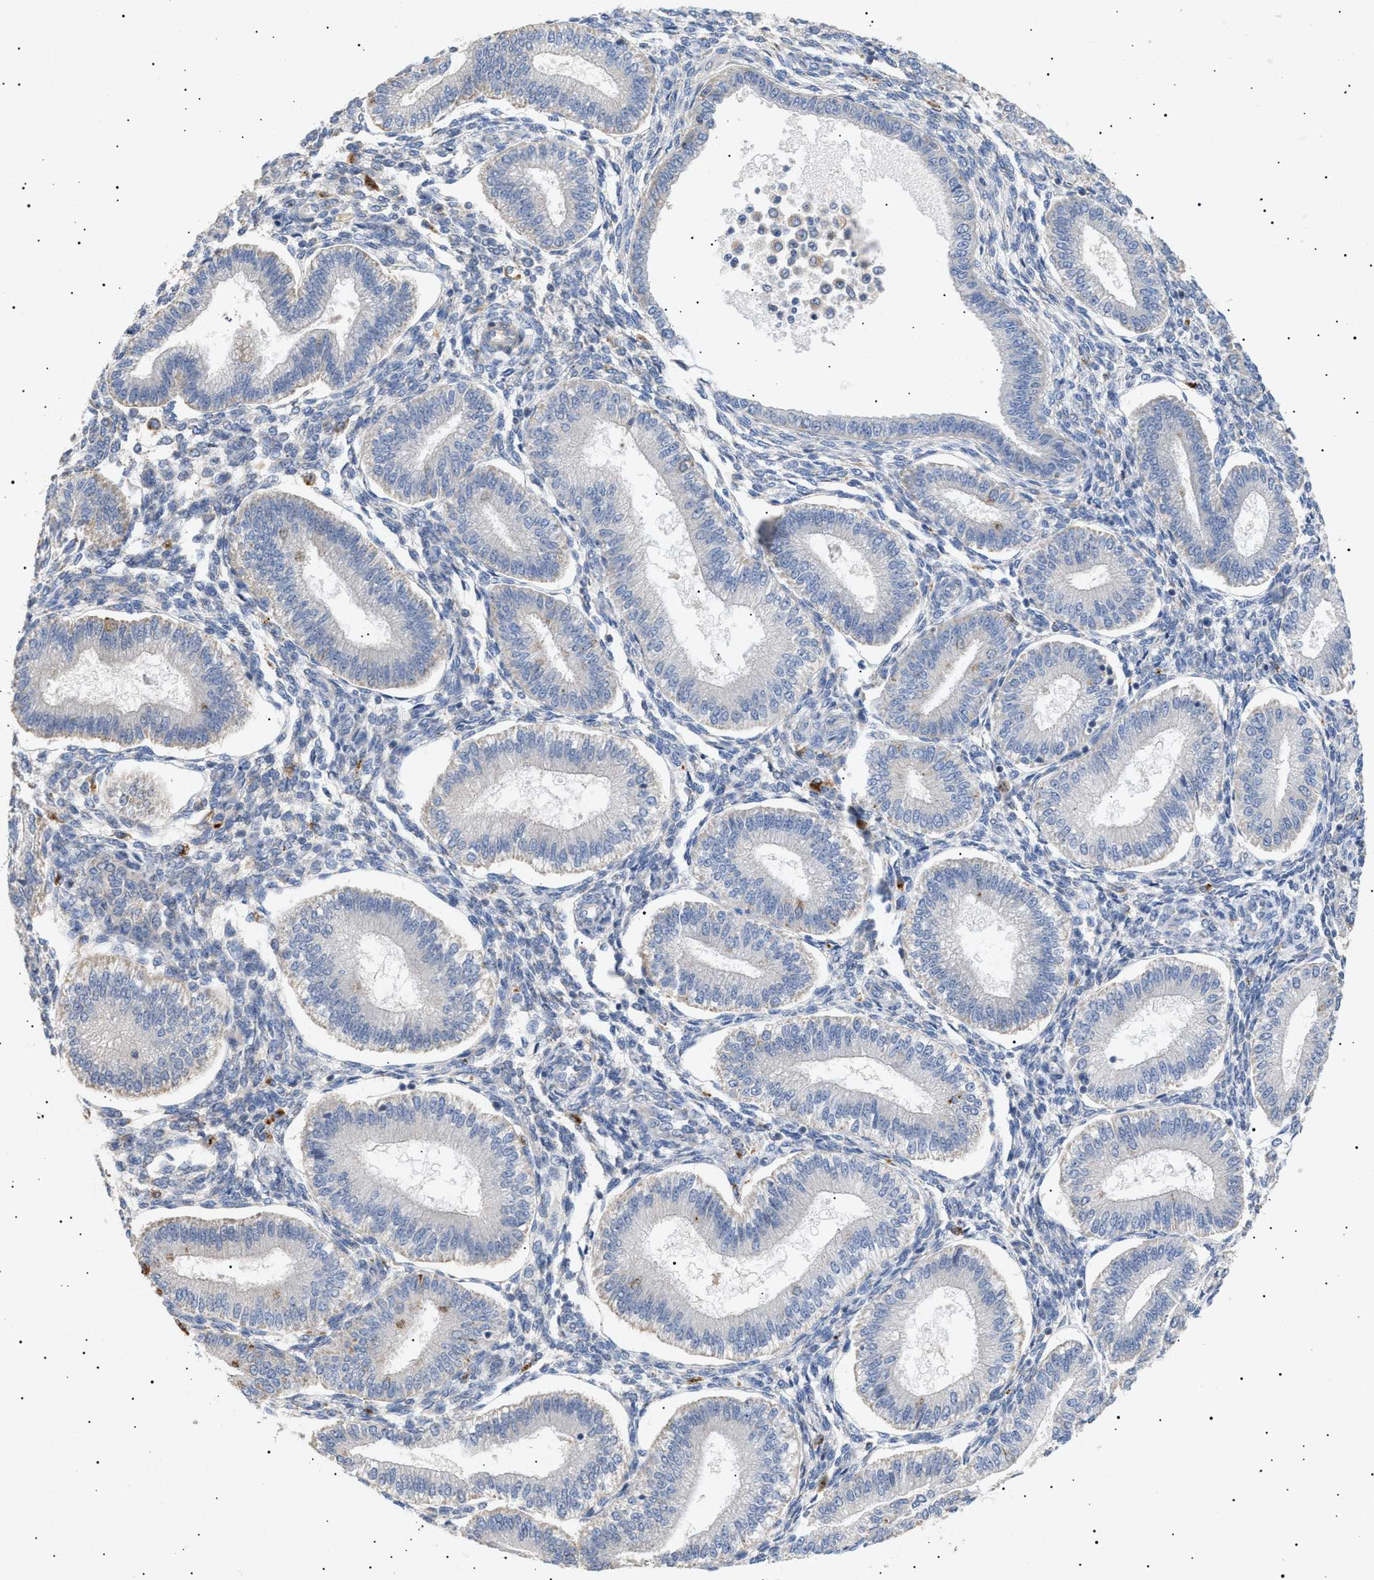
{"staining": {"intensity": "negative", "quantity": "none", "location": "none"}, "tissue": "endometrium", "cell_type": "Cells in endometrial stroma", "image_type": "normal", "snomed": [{"axis": "morphology", "description": "Normal tissue, NOS"}, {"axis": "topography", "description": "Endometrium"}], "caption": "DAB immunohistochemical staining of unremarkable human endometrium displays no significant staining in cells in endometrial stroma.", "gene": "SIRT5", "patient": {"sex": "female", "age": 39}}